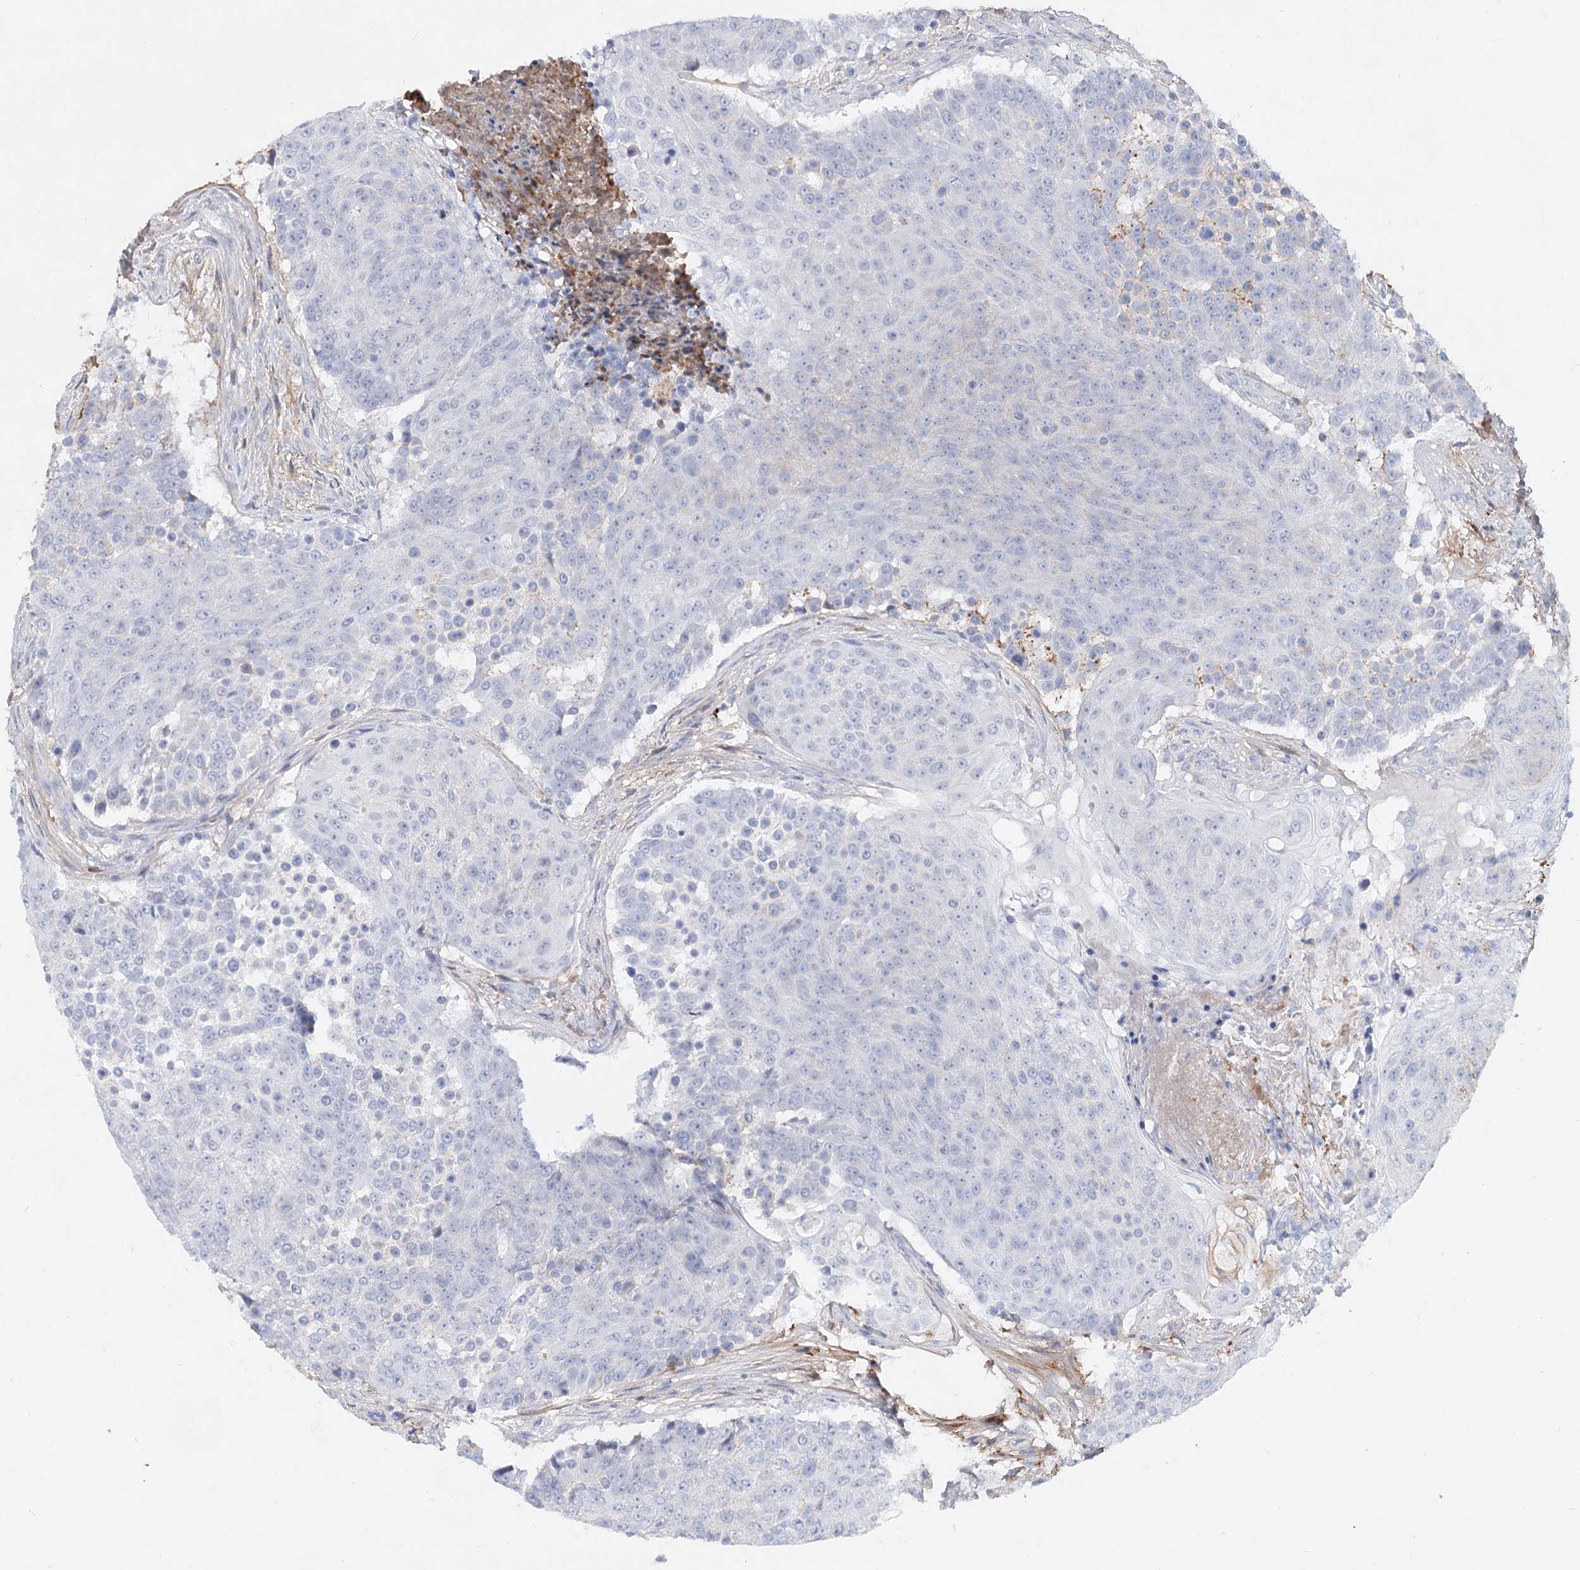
{"staining": {"intensity": "negative", "quantity": "none", "location": "none"}, "tissue": "urothelial cancer", "cell_type": "Tumor cells", "image_type": "cancer", "snomed": [{"axis": "morphology", "description": "Urothelial carcinoma, High grade"}, {"axis": "topography", "description": "Urinary bladder"}], "caption": "The immunohistochemistry histopathology image has no significant positivity in tumor cells of urothelial cancer tissue. The staining is performed using DAB brown chromogen with nuclei counter-stained in using hematoxylin.", "gene": "TASOR2", "patient": {"sex": "female", "age": 63}}